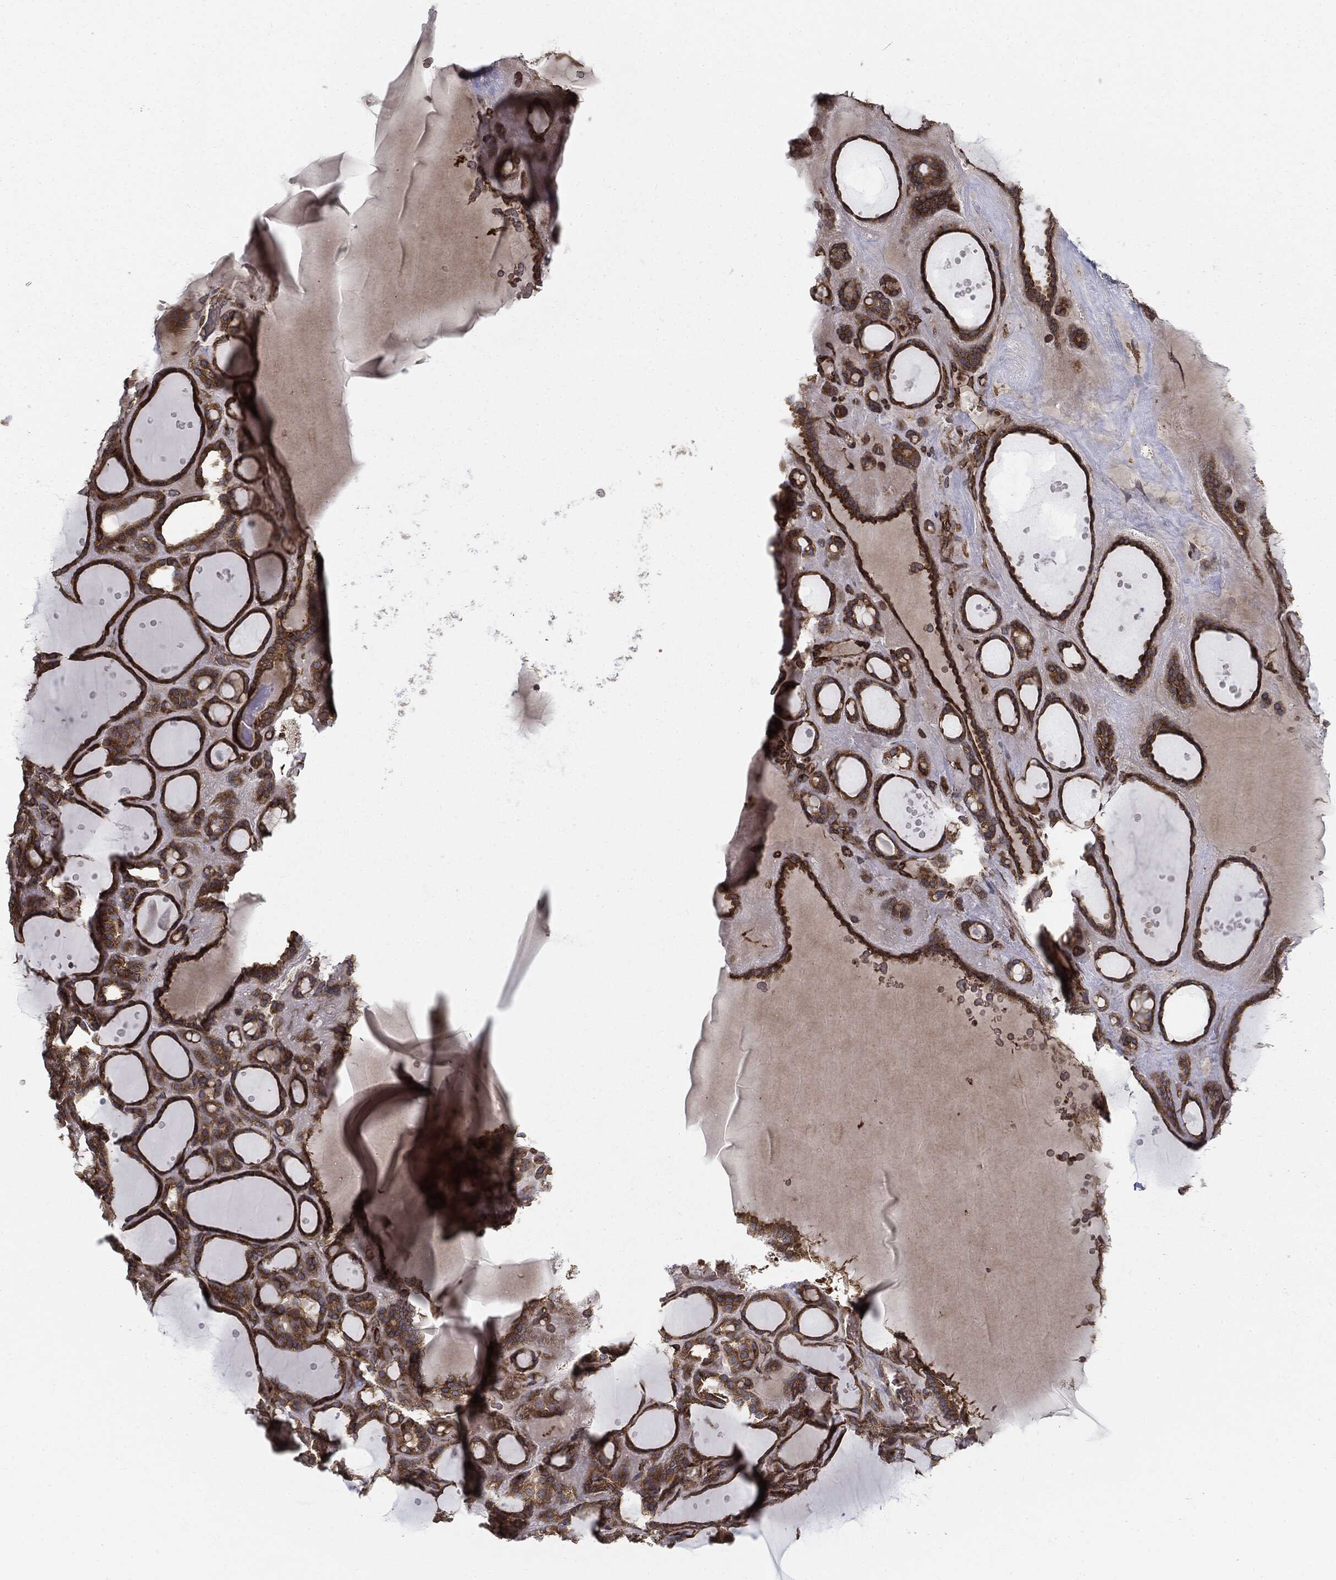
{"staining": {"intensity": "strong", "quantity": ">75%", "location": "cytoplasmic/membranous"}, "tissue": "thyroid gland", "cell_type": "Glandular cells", "image_type": "normal", "snomed": [{"axis": "morphology", "description": "Normal tissue, NOS"}, {"axis": "topography", "description": "Thyroid gland"}], "caption": "DAB immunohistochemical staining of unremarkable thyroid gland shows strong cytoplasmic/membranous protein positivity in approximately >75% of glandular cells.", "gene": "EIF2AK2", "patient": {"sex": "male", "age": 63}}